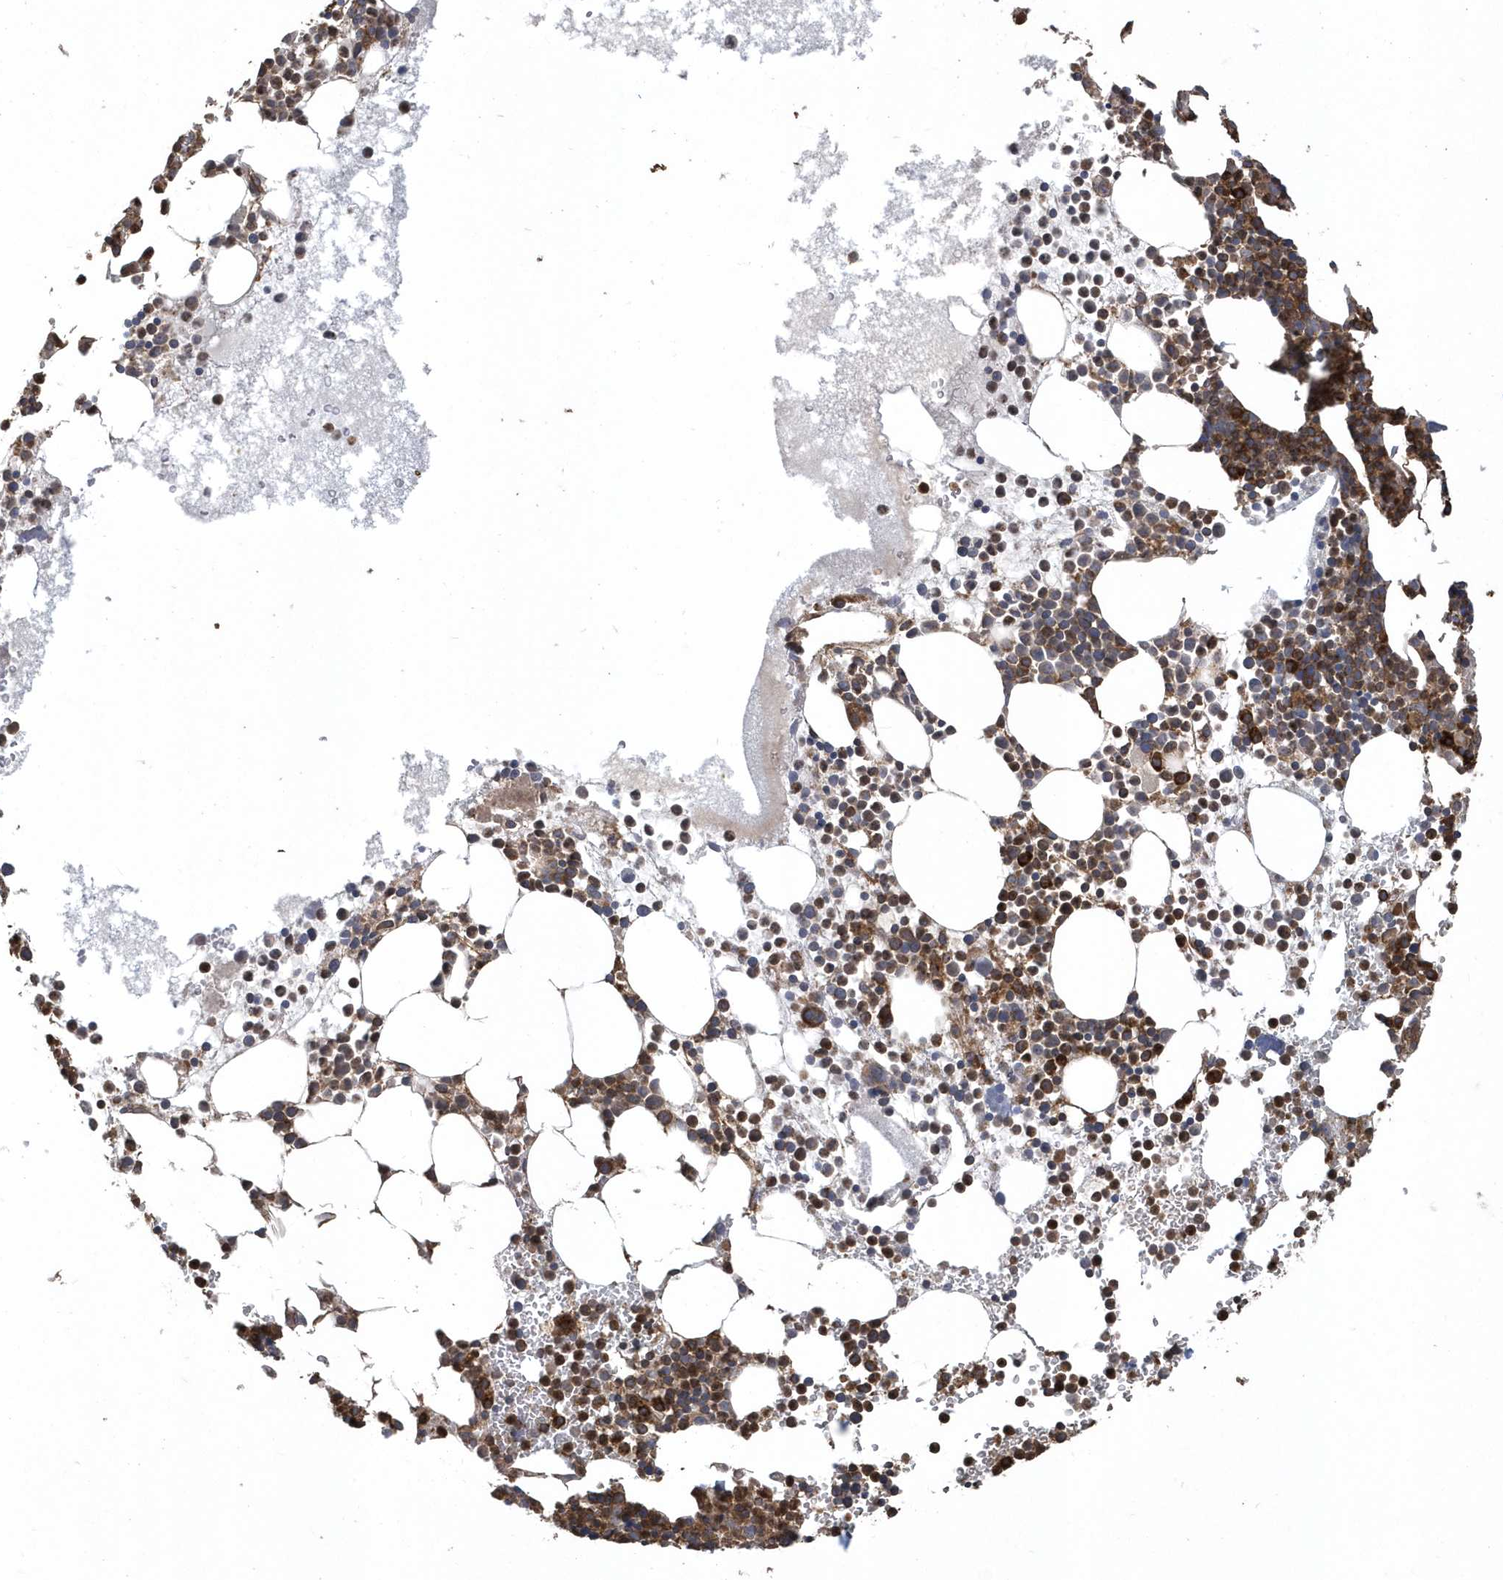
{"staining": {"intensity": "moderate", "quantity": ">75%", "location": "cytoplasmic/membranous"}, "tissue": "bone marrow", "cell_type": "Hematopoietic cells", "image_type": "normal", "snomed": [{"axis": "morphology", "description": "Normal tissue, NOS"}, {"axis": "topography", "description": "Bone marrow"}], "caption": "Immunohistochemistry (IHC) (DAB (3,3'-diaminobenzidine)) staining of benign bone marrow exhibits moderate cytoplasmic/membranous protein positivity in about >75% of hematopoietic cells. Immunohistochemistry (IHC) stains the protein of interest in brown and the nuclei are stained blue.", "gene": "WASHC5", "patient": {"sex": "female", "age": 78}}